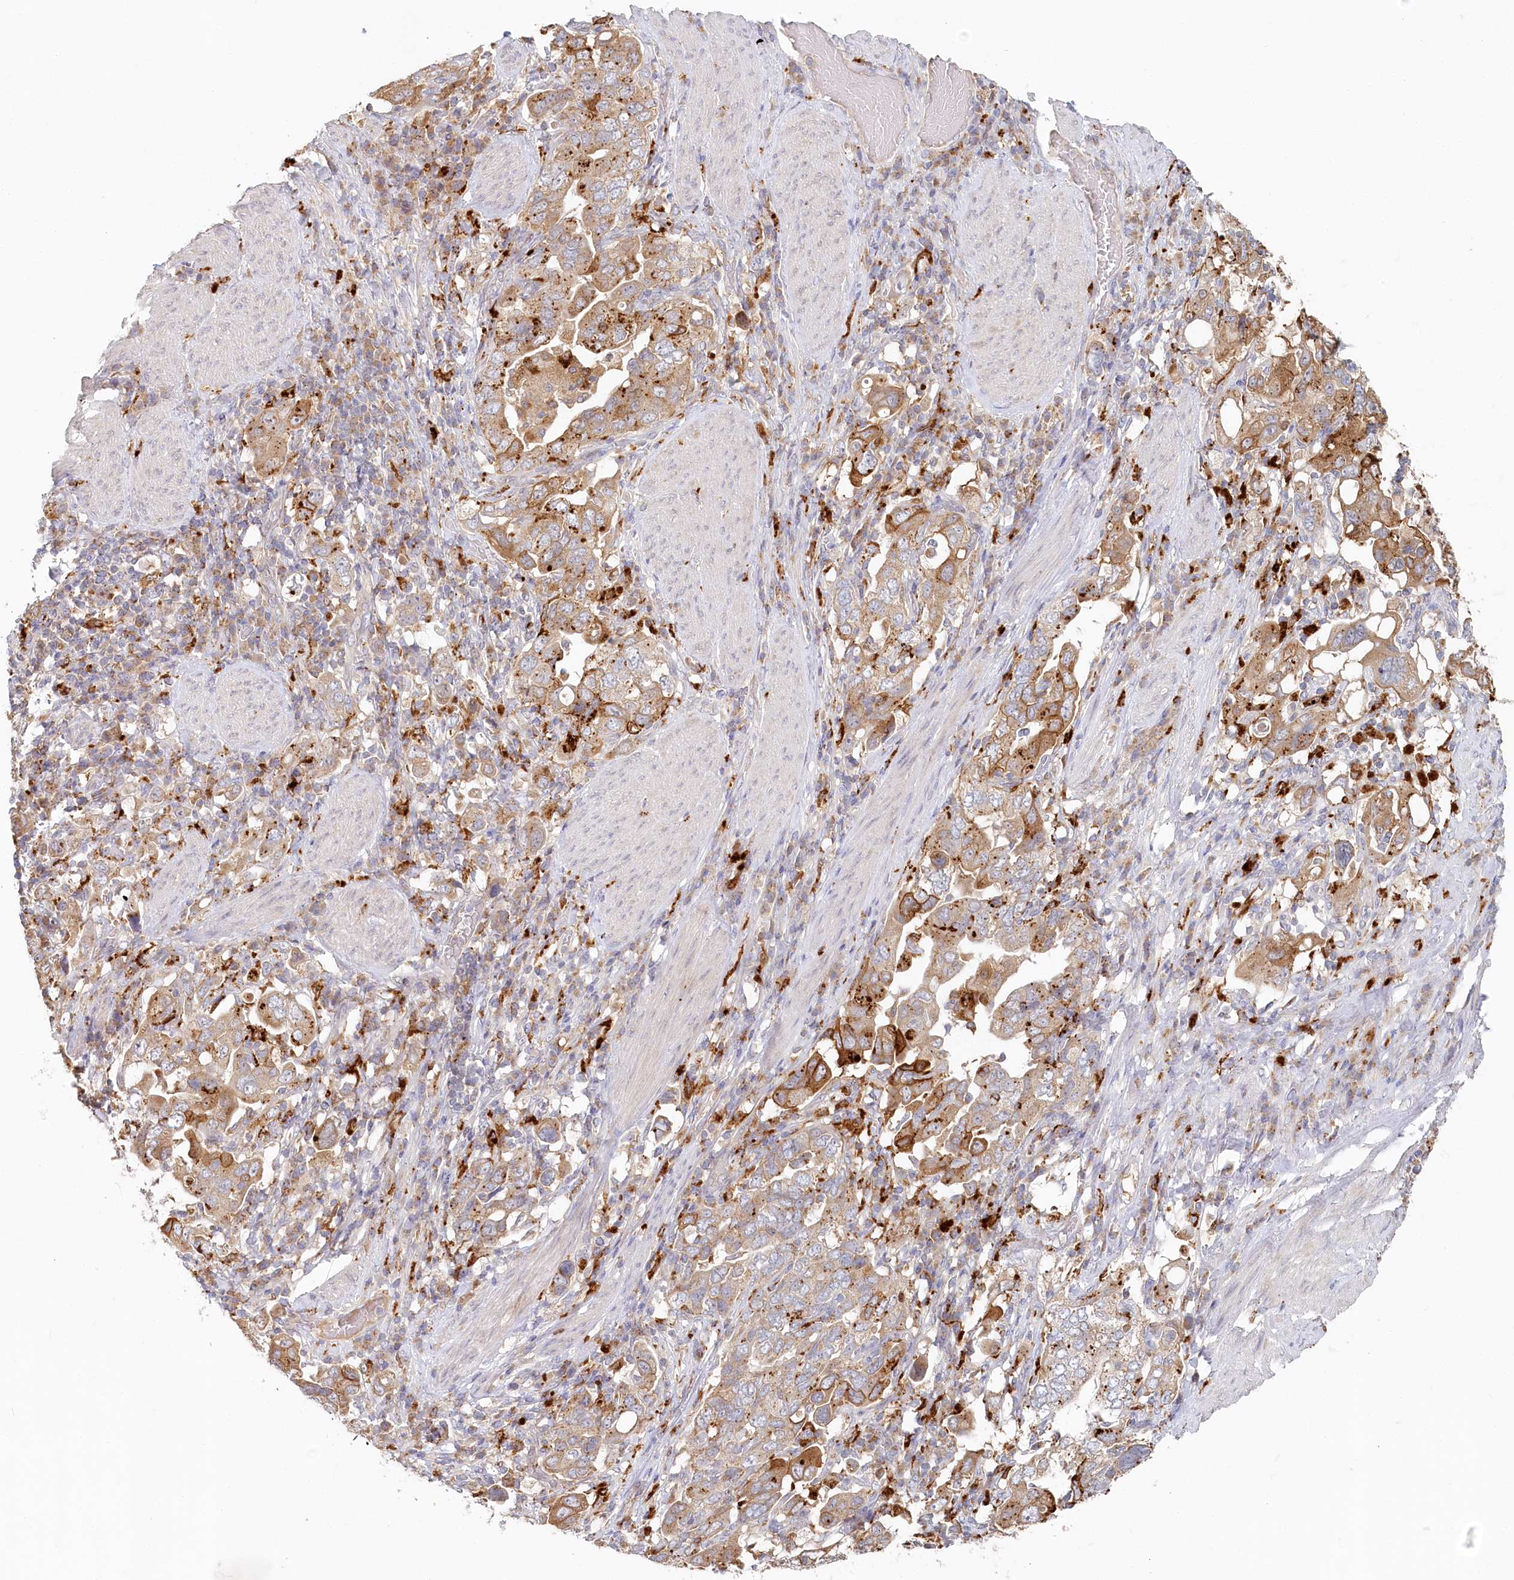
{"staining": {"intensity": "moderate", "quantity": "25%-75%", "location": "cytoplasmic/membranous"}, "tissue": "stomach cancer", "cell_type": "Tumor cells", "image_type": "cancer", "snomed": [{"axis": "morphology", "description": "Adenocarcinoma, NOS"}, {"axis": "topography", "description": "Stomach, upper"}], "caption": "Stomach cancer stained for a protein (brown) exhibits moderate cytoplasmic/membranous positive expression in approximately 25%-75% of tumor cells.", "gene": "VSIG1", "patient": {"sex": "male", "age": 62}}